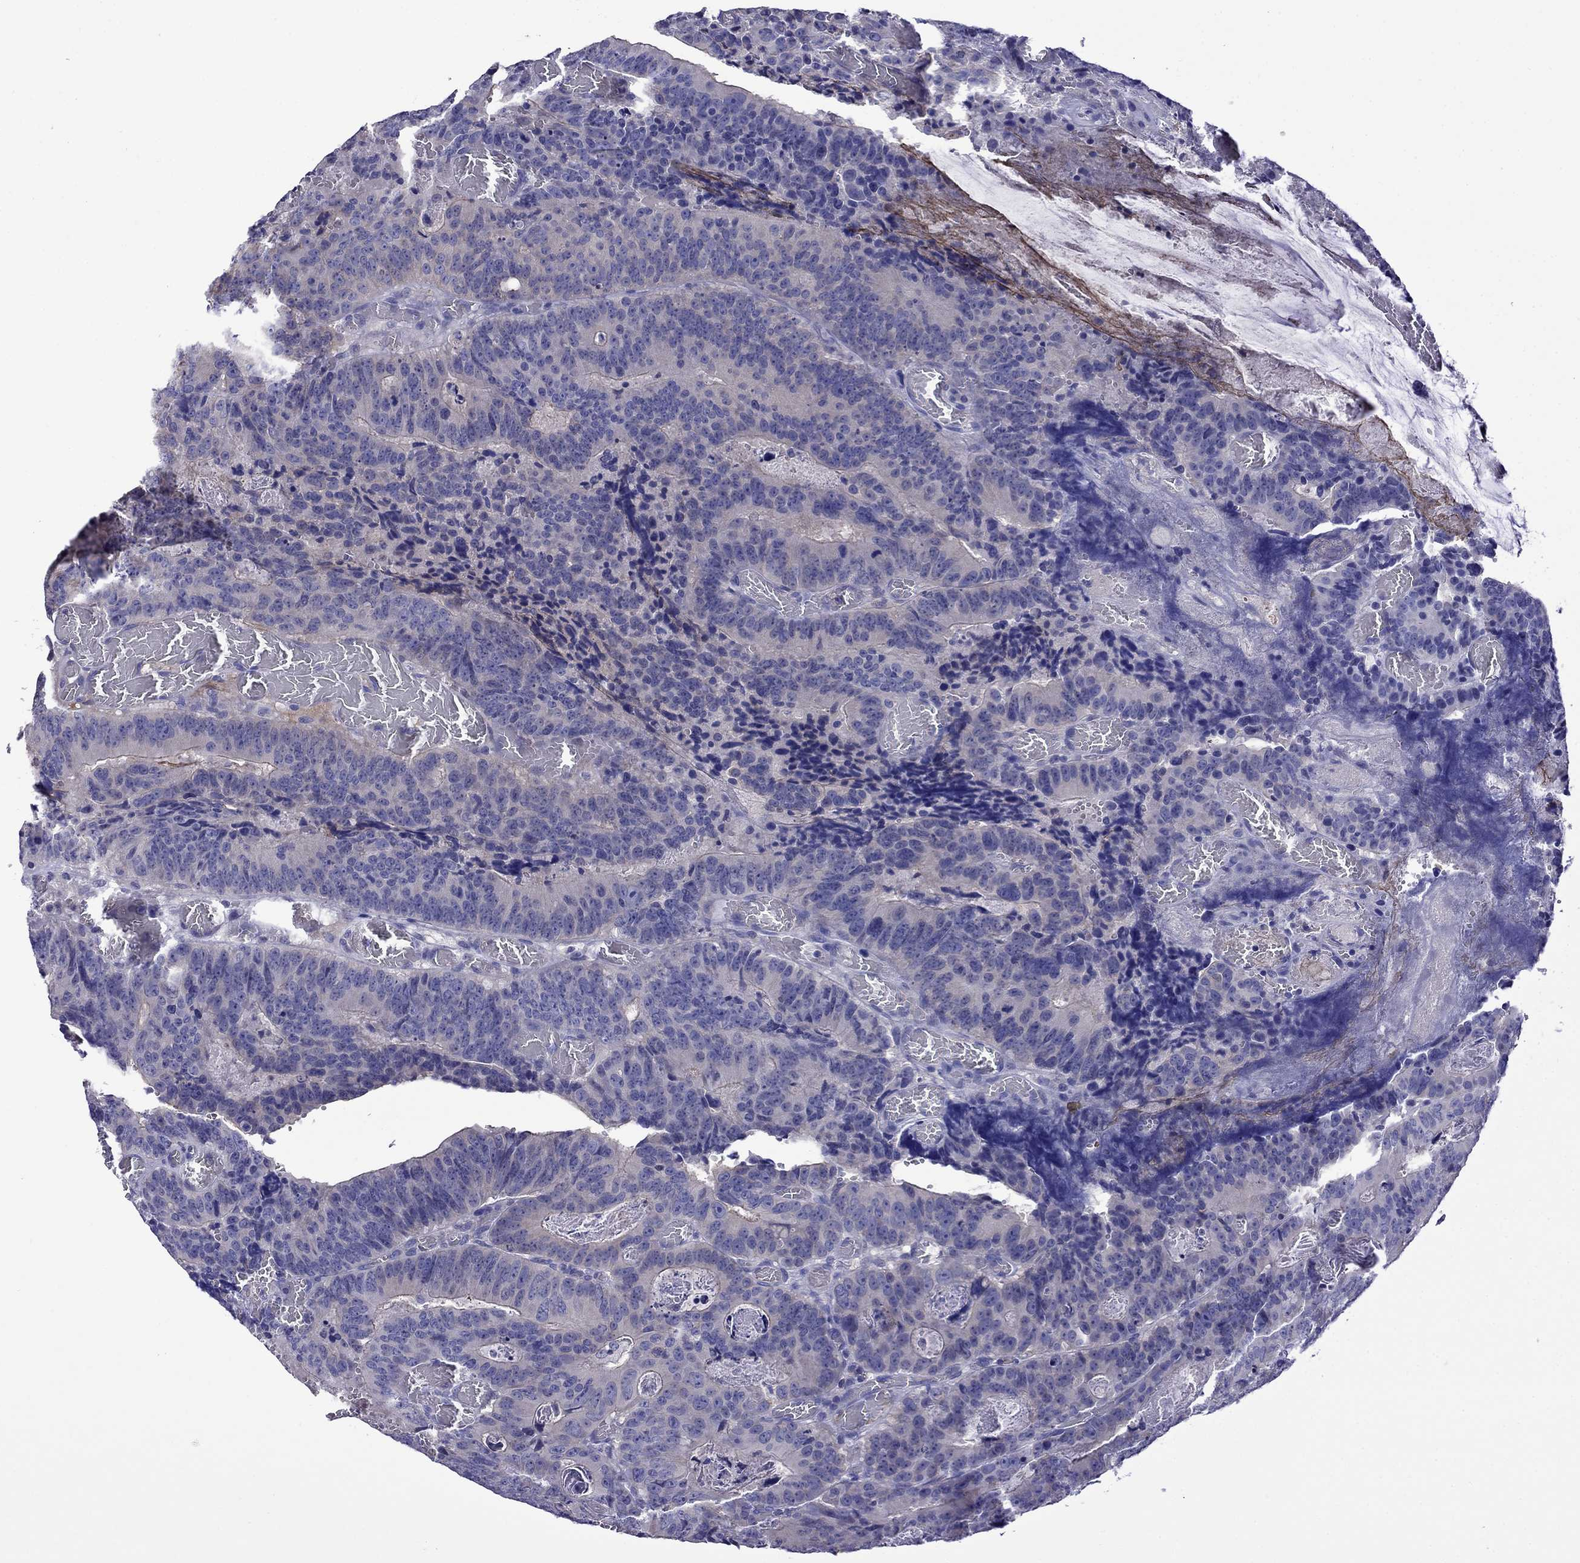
{"staining": {"intensity": "negative", "quantity": "none", "location": "none"}, "tissue": "colorectal cancer", "cell_type": "Tumor cells", "image_type": "cancer", "snomed": [{"axis": "morphology", "description": "Adenocarcinoma, NOS"}, {"axis": "topography", "description": "Colon"}], "caption": "IHC micrograph of colorectal cancer stained for a protein (brown), which displays no expression in tumor cells.", "gene": "STAR", "patient": {"sex": "female", "age": 82}}